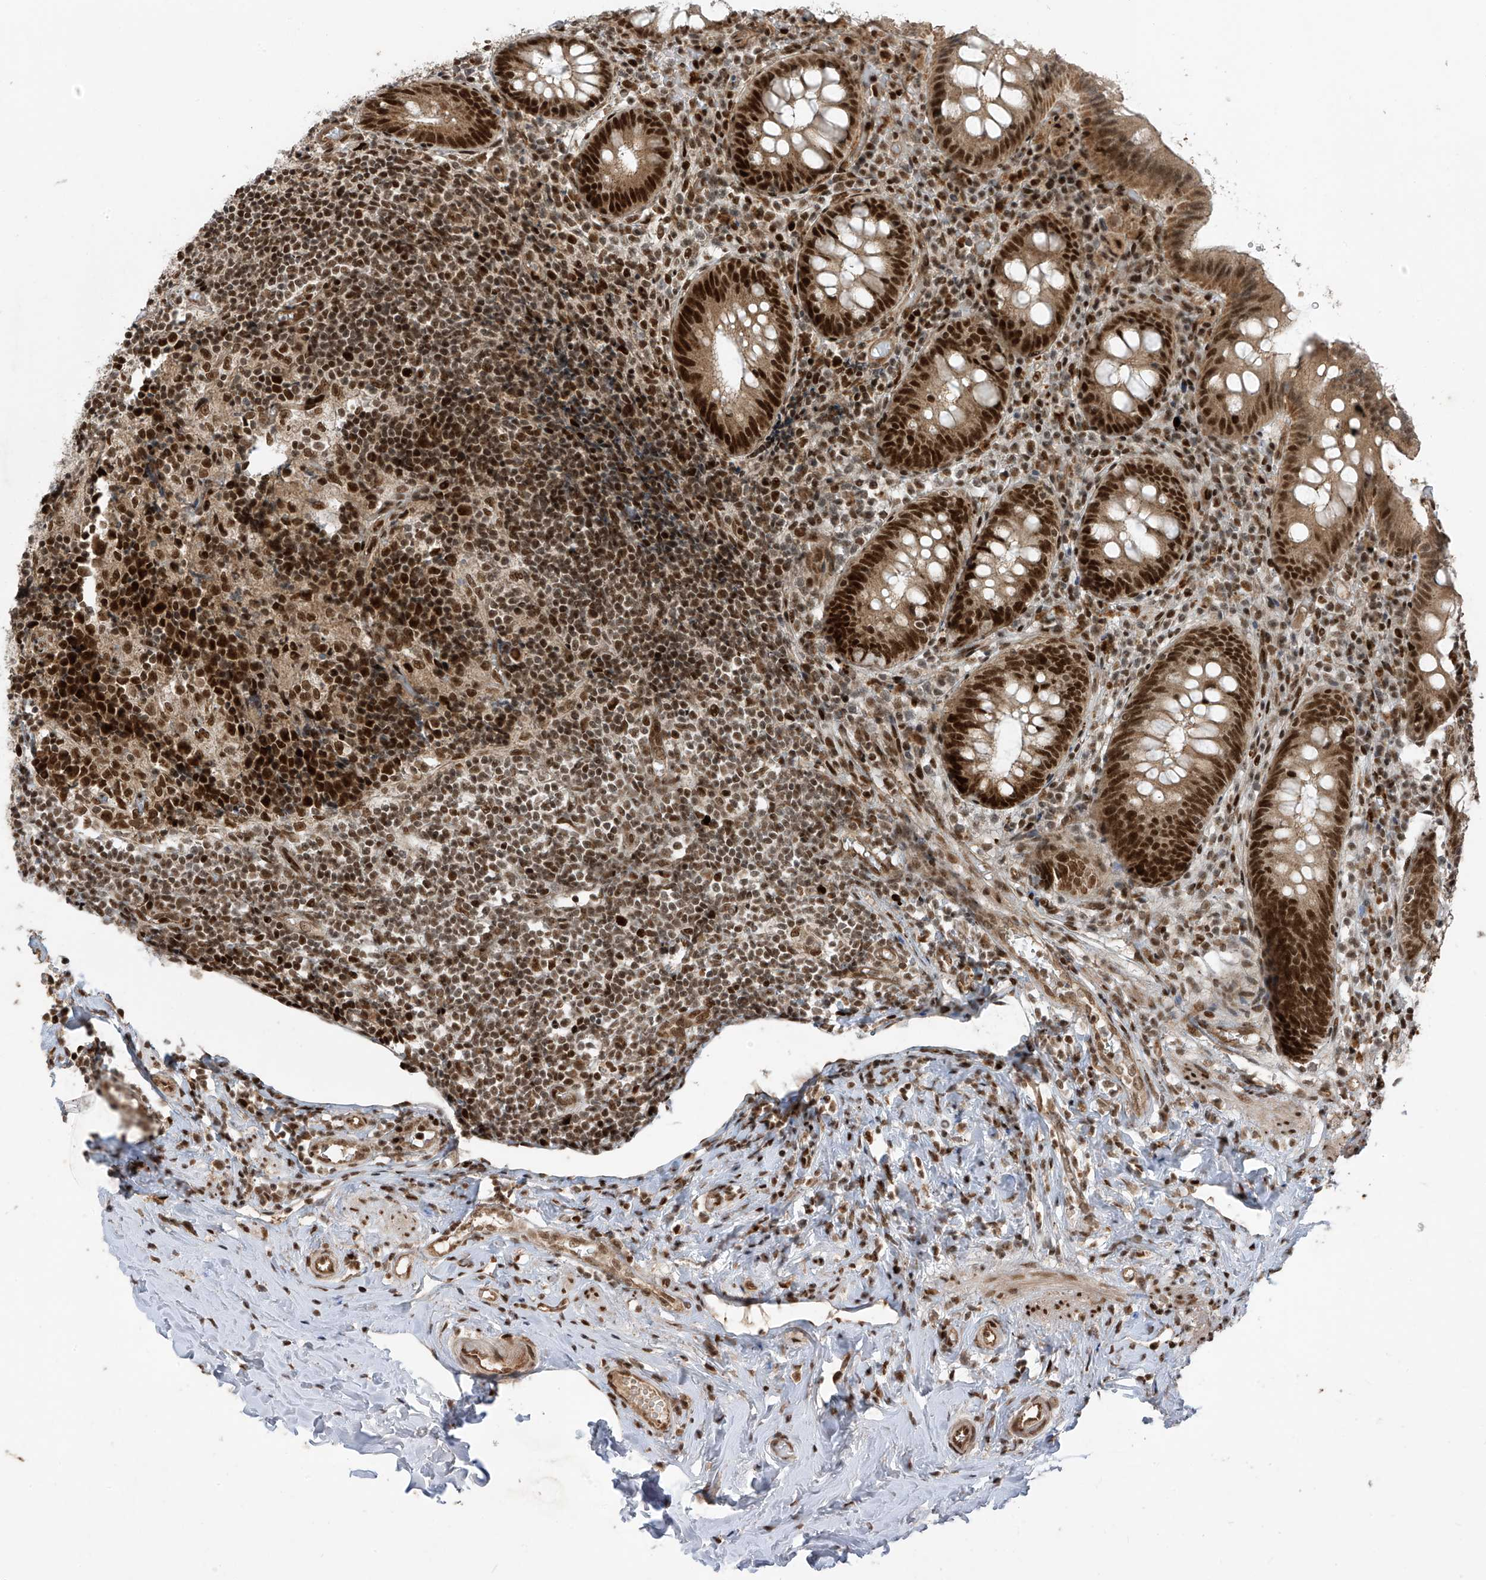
{"staining": {"intensity": "strong", "quantity": ">75%", "location": "nuclear"}, "tissue": "appendix", "cell_type": "Glandular cells", "image_type": "normal", "snomed": [{"axis": "morphology", "description": "Normal tissue, NOS"}, {"axis": "topography", "description": "Appendix"}], "caption": "Benign appendix shows strong nuclear expression in about >75% of glandular cells.", "gene": "ARHGEF3", "patient": {"sex": "female", "age": 54}}